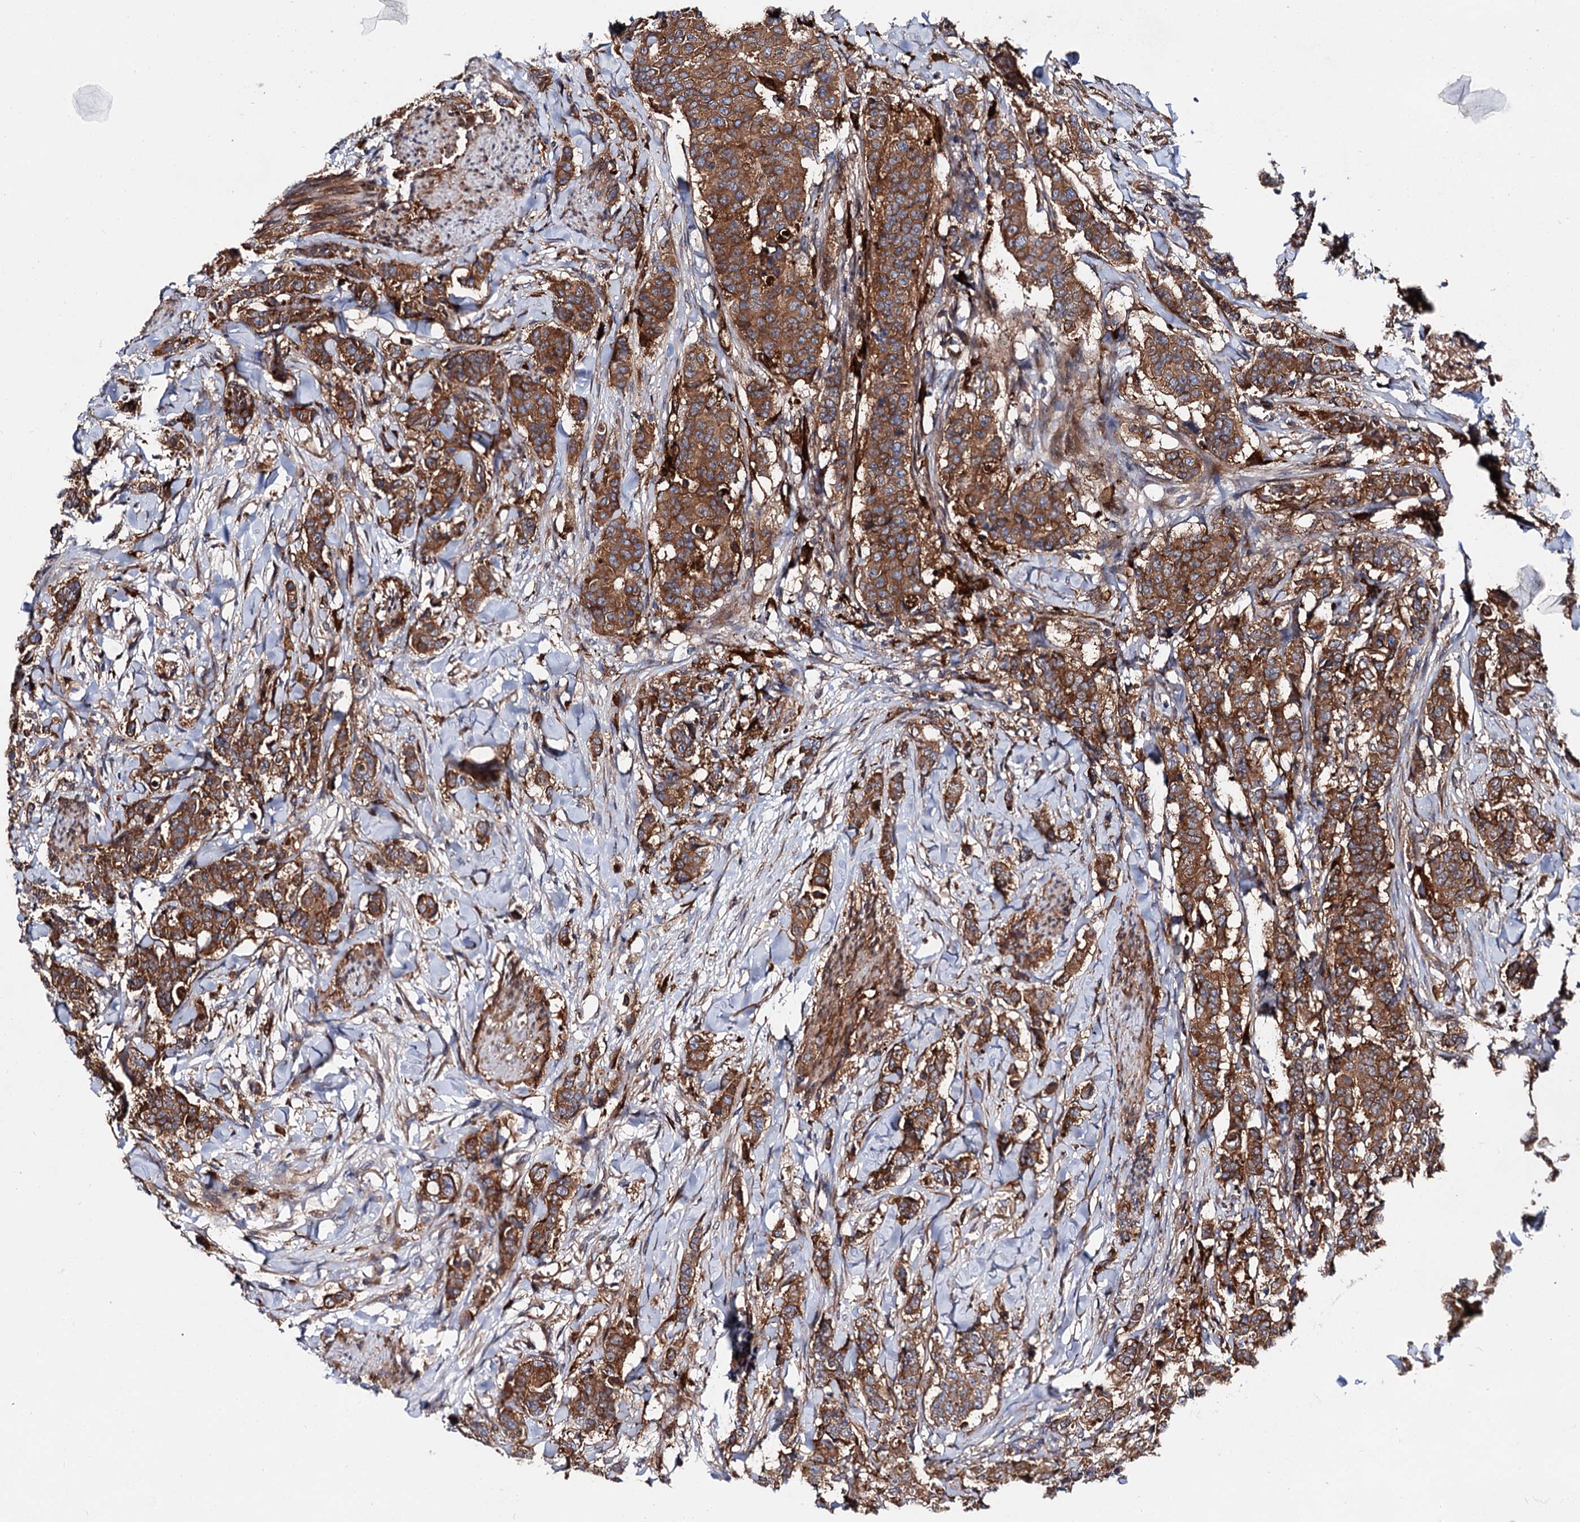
{"staining": {"intensity": "moderate", "quantity": ">75%", "location": "cytoplasmic/membranous"}, "tissue": "breast cancer", "cell_type": "Tumor cells", "image_type": "cancer", "snomed": [{"axis": "morphology", "description": "Duct carcinoma"}, {"axis": "topography", "description": "Breast"}], "caption": "Moderate cytoplasmic/membranous protein staining is appreciated in about >75% of tumor cells in intraductal carcinoma (breast). (DAB (3,3'-diaminobenzidine) IHC, brown staining for protein, blue staining for nuclei).", "gene": "NAA25", "patient": {"sex": "female", "age": 40}}